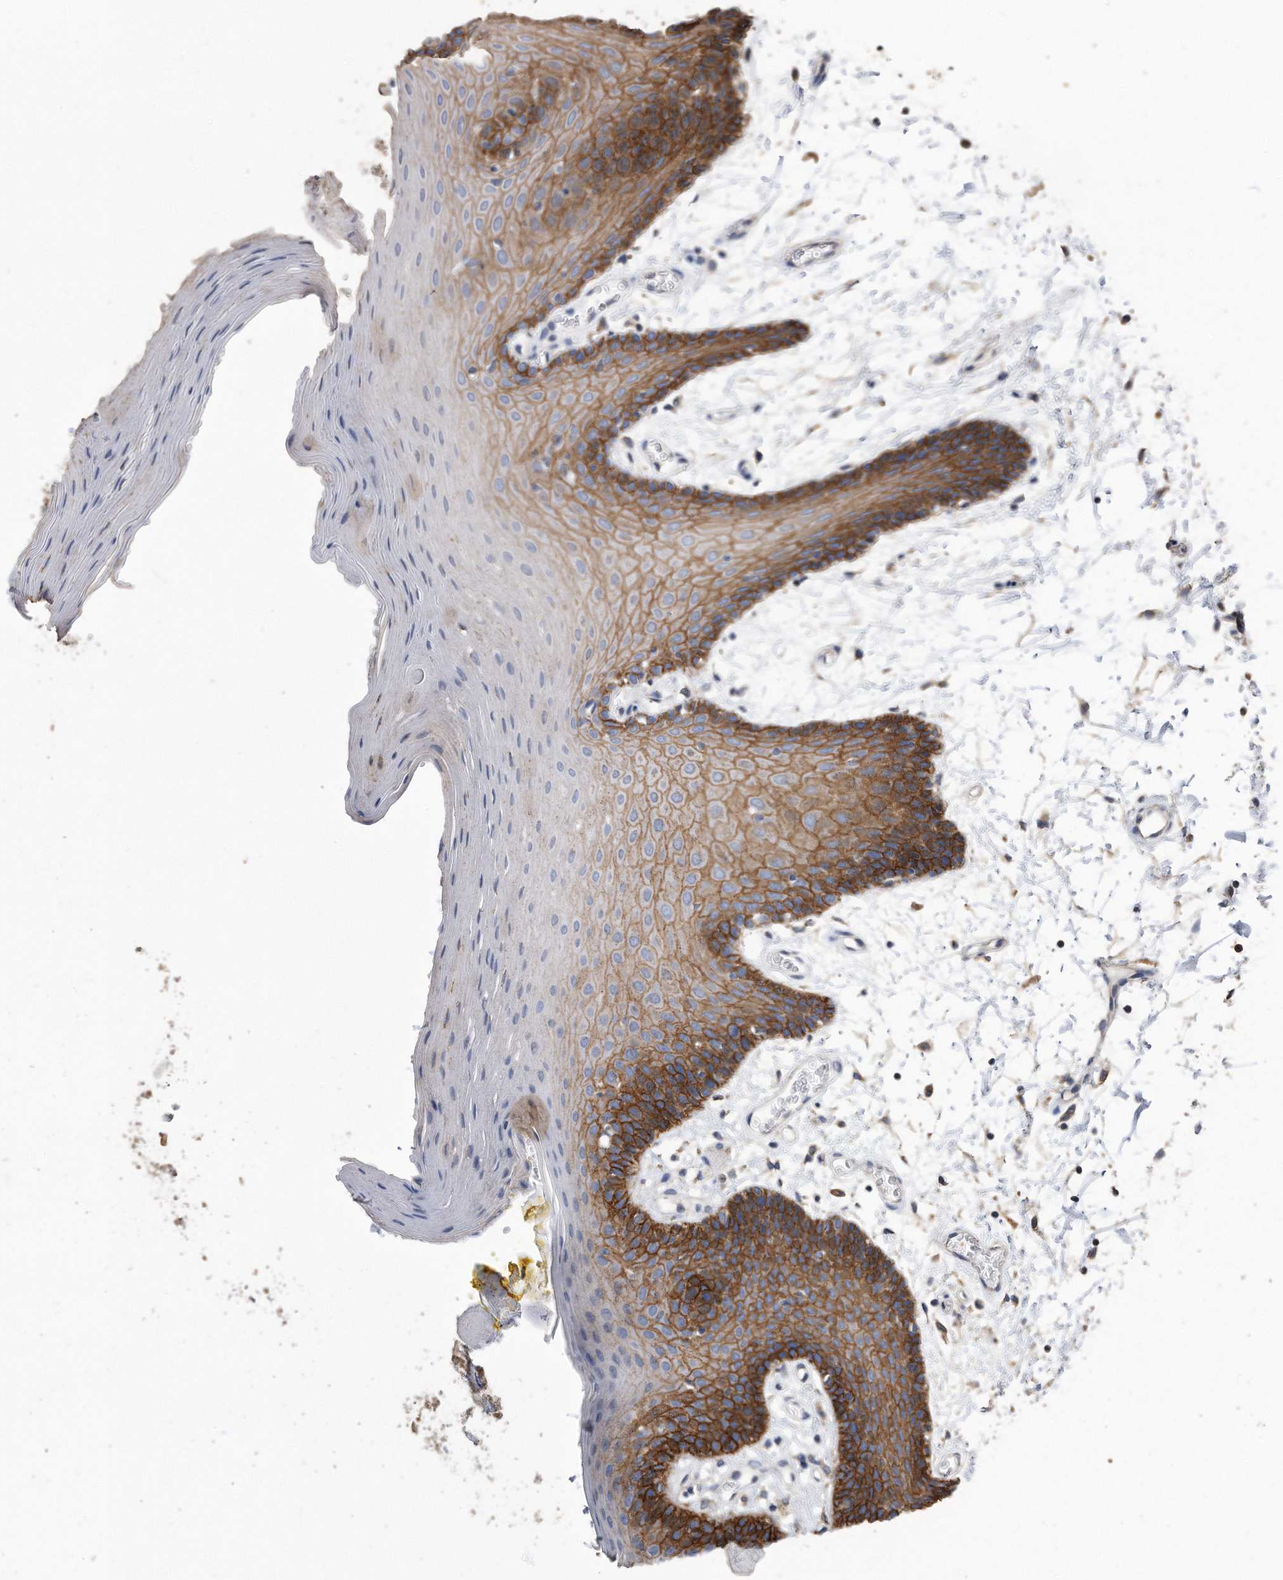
{"staining": {"intensity": "moderate", "quantity": ">75%", "location": "cytoplasmic/membranous"}, "tissue": "oral mucosa", "cell_type": "Squamous epithelial cells", "image_type": "normal", "snomed": [{"axis": "morphology", "description": "Normal tissue, NOS"}, {"axis": "morphology", "description": "Squamous cell carcinoma, NOS"}, {"axis": "topography", "description": "Skeletal muscle"}, {"axis": "topography", "description": "Oral tissue"}, {"axis": "topography", "description": "Salivary gland"}, {"axis": "topography", "description": "Head-Neck"}], "caption": "Immunohistochemistry (IHC) (DAB (3,3'-diaminobenzidine)) staining of unremarkable oral mucosa shows moderate cytoplasmic/membranous protein expression in about >75% of squamous epithelial cells.", "gene": "CDCP1", "patient": {"sex": "male", "age": 54}}